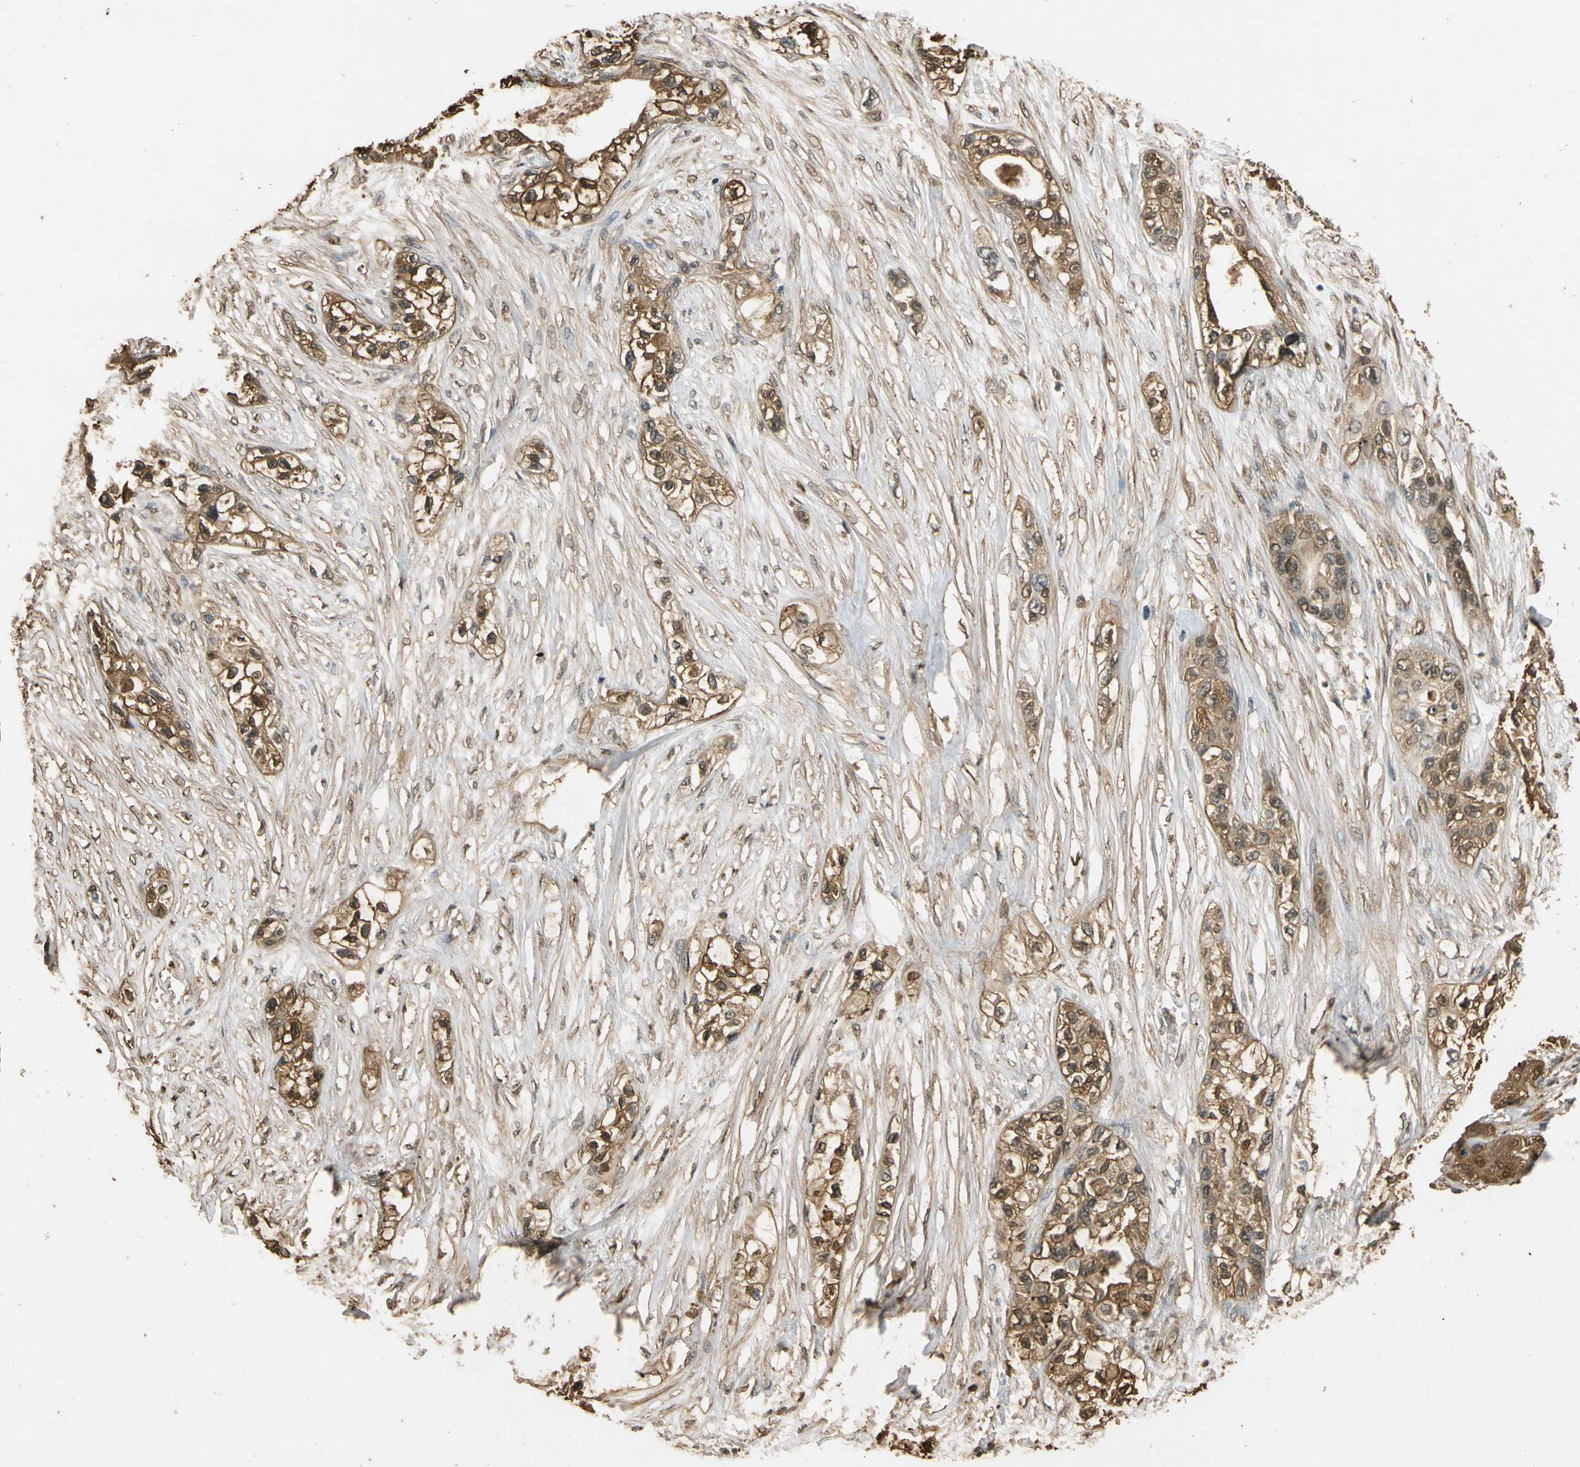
{"staining": {"intensity": "strong", "quantity": ">75%", "location": "cytoplasmic/membranous,nuclear"}, "tissue": "pancreatic cancer", "cell_type": "Tumor cells", "image_type": "cancer", "snomed": [{"axis": "morphology", "description": "Adenocarcinoma, NOS"}, {"axis": "topography", "description": "Pancreas"}], "caption": "A high-resolution micrograph shows IHC staining of pancreatic cancer (adenocarcinoma), which reveals strong cytoplasmic/membranous and nuclear staining in about >75% of tumor cells.", "gene": "S100A6", "patient": {"sex": "female", "age": 70}}